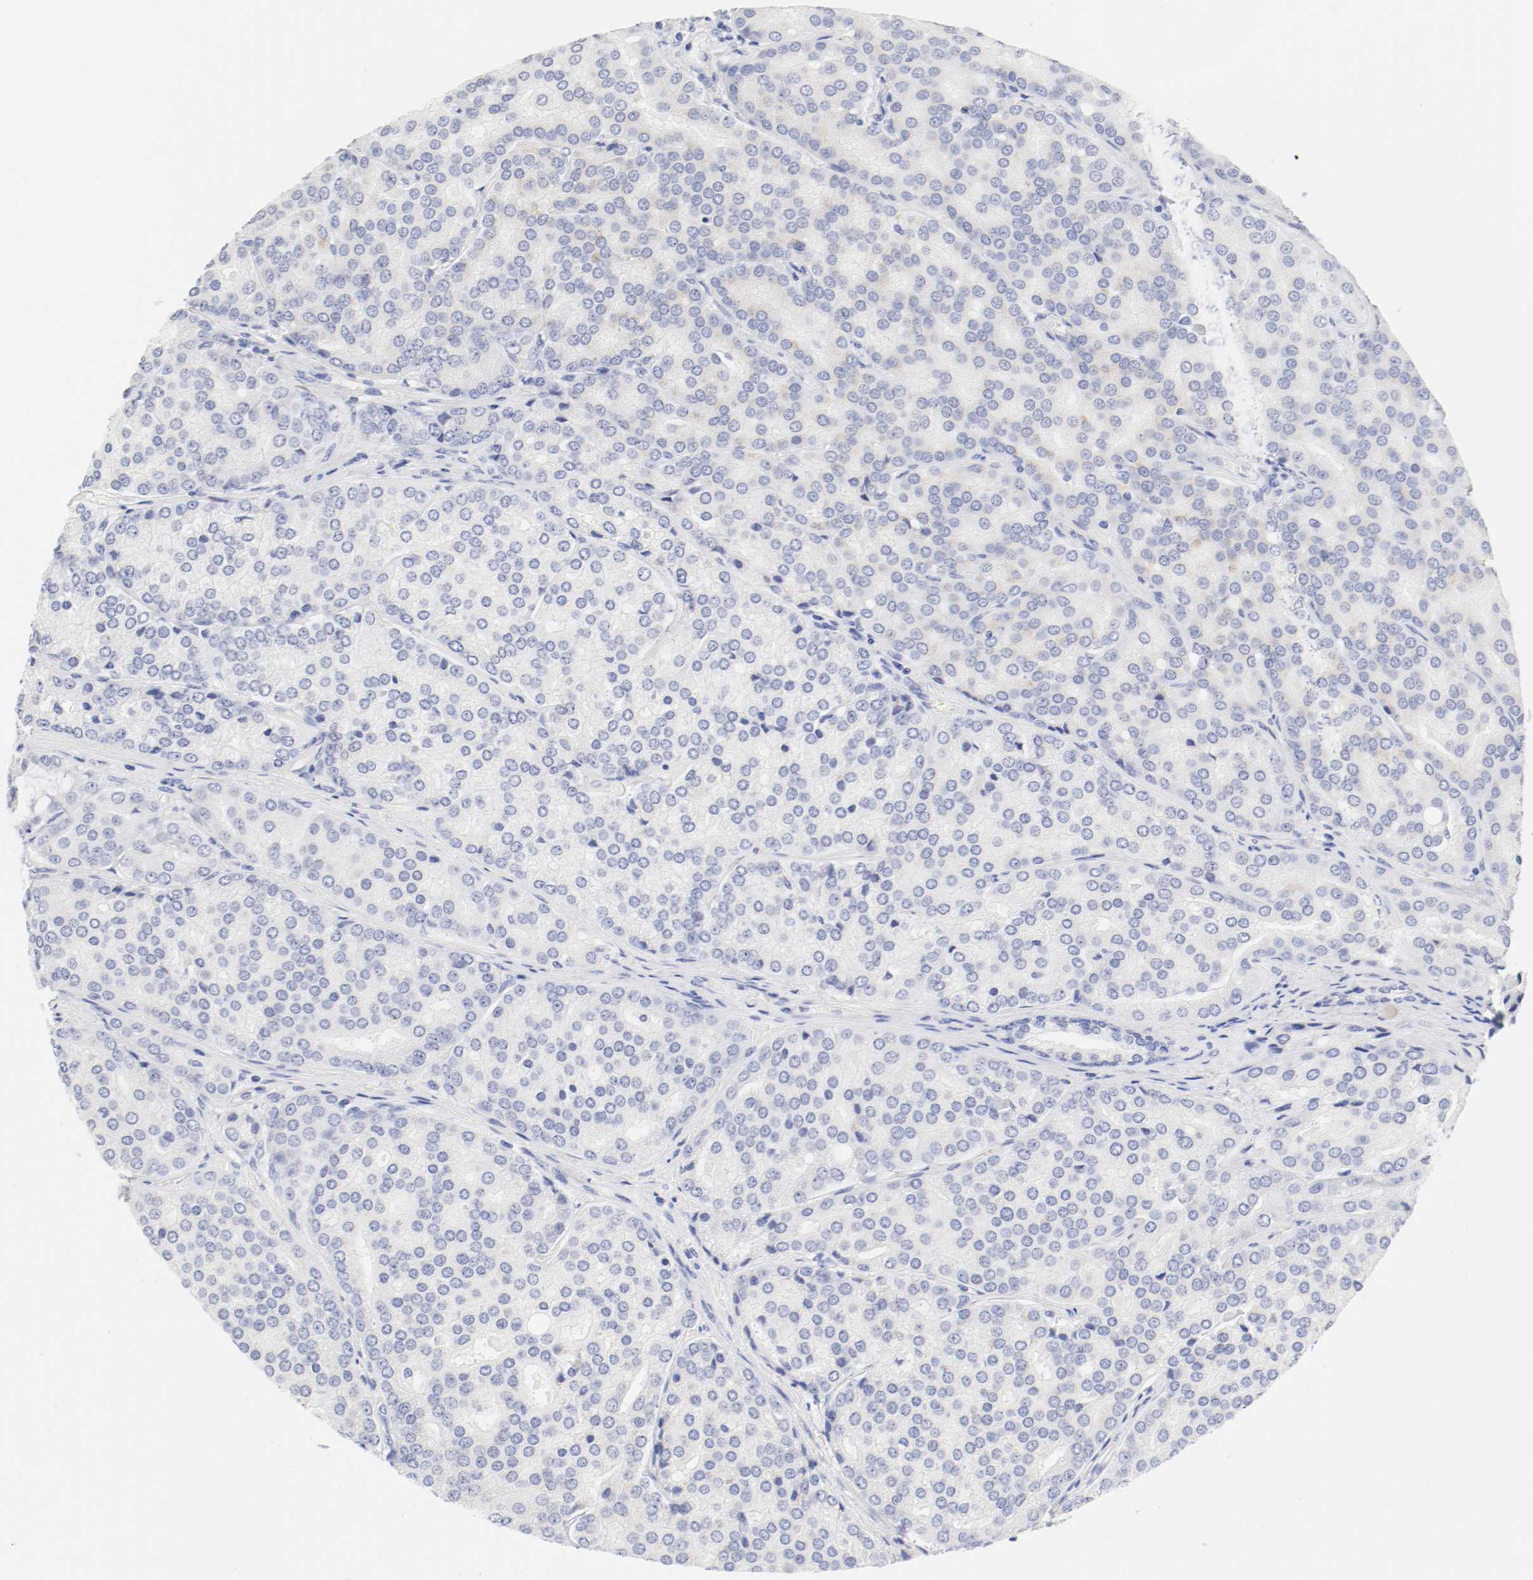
{"staining": {"intensity": "negative", "quantity": "none", "location": "none"}, "tissue": "prostate cancer", "cell_type": "Tumor cells", "image_type": "cancer", "snomed": [{"axis": "morphology", "description": "Adenocarcinoma, High grade"}, {"axis": "topography", "description": "Prostate"}], "caption": "Adenocarcinoma (high-grade) (prostate) was stained to show a protein in brown. There is no significant positivity in tumor cells.", "gene": "HOMER1", "patient": {"sex": "male", "age": 64}}